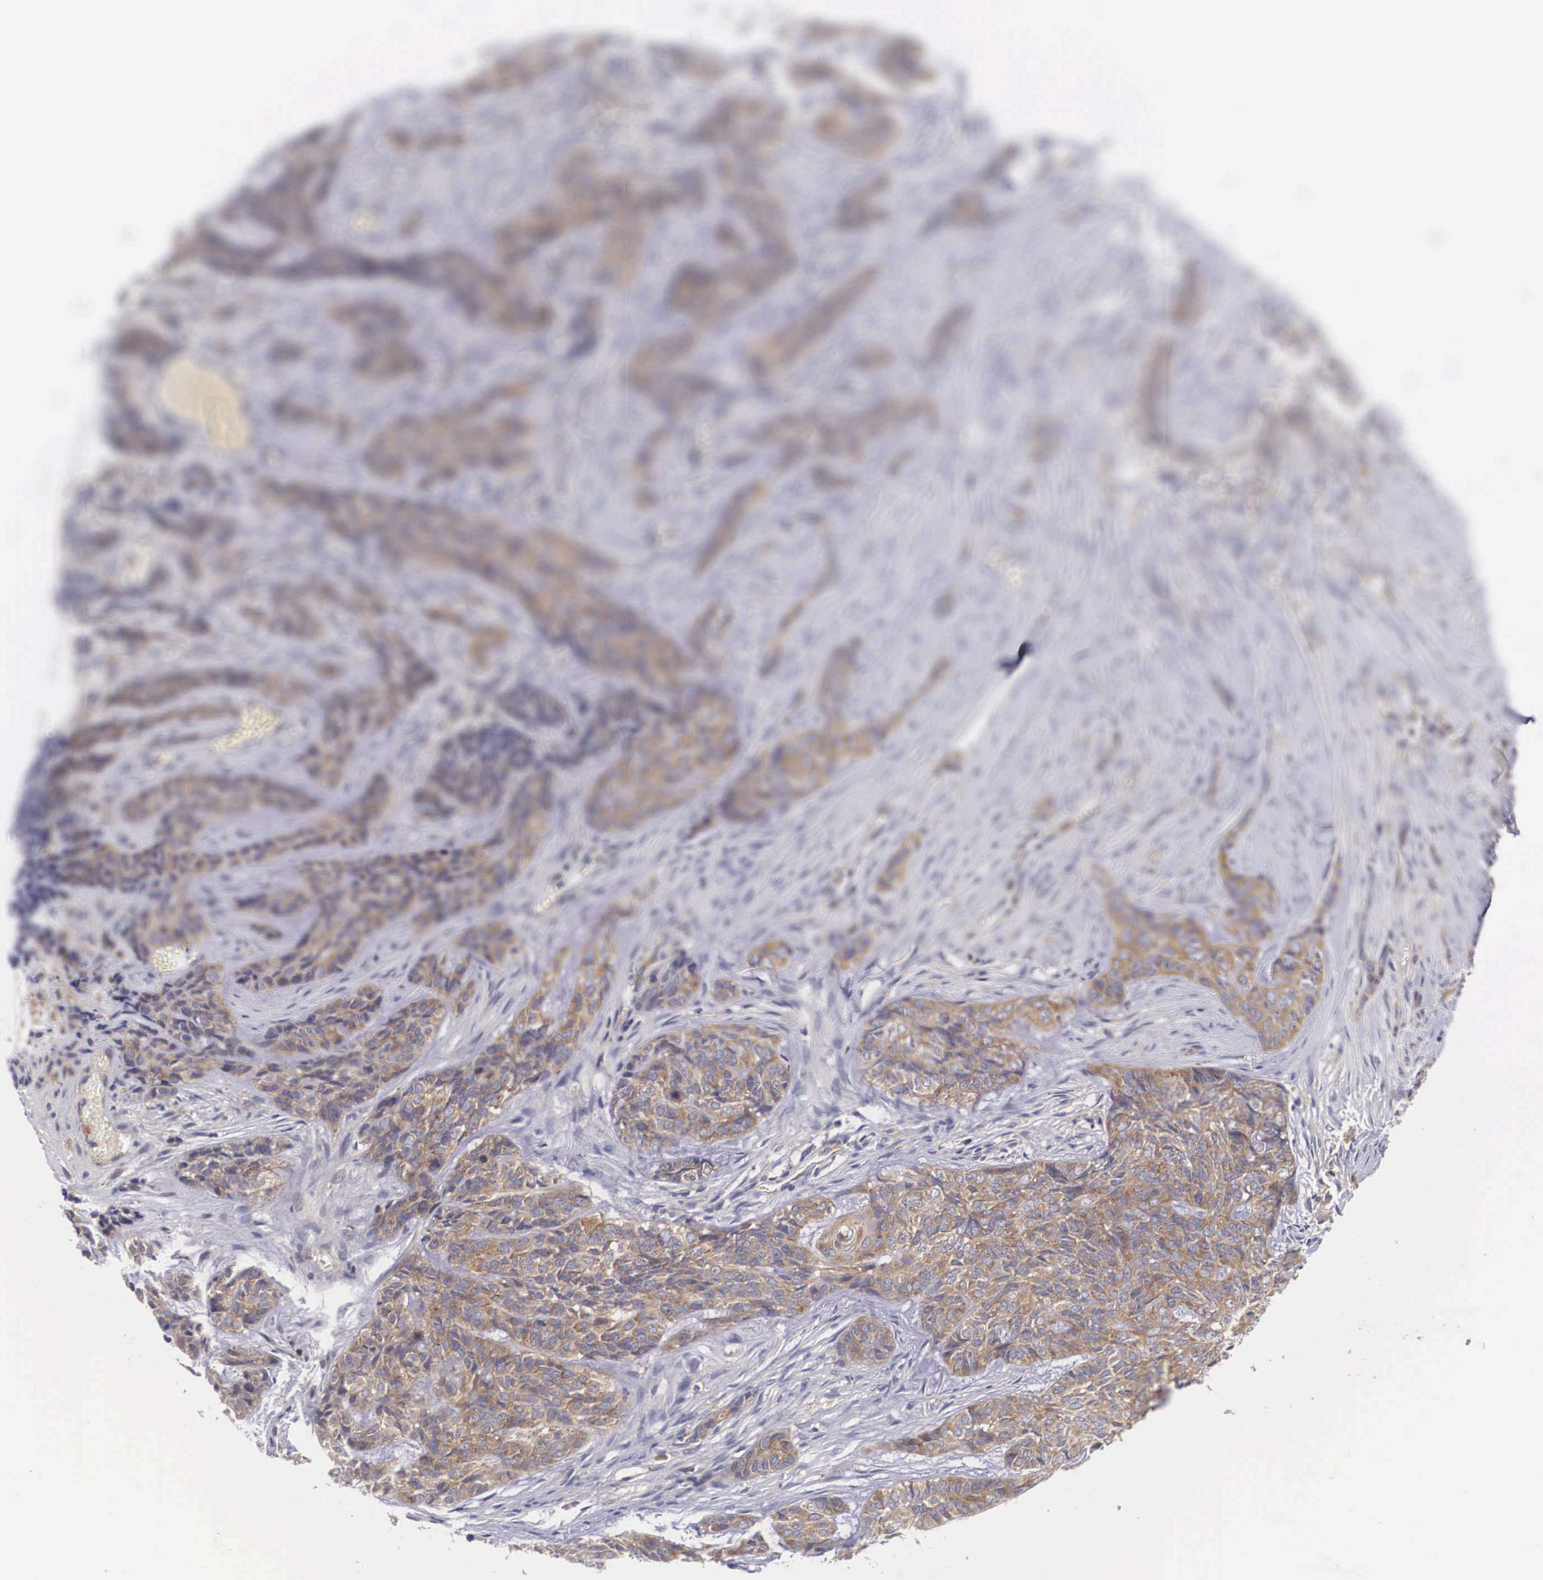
{"staining": {"intensity": "weak", "quantity": ">75%", "location": "cytoplasmic/membranous"}, "tissue": "skin cancer", "cell_type": "Tumor cells", "image_type": "cancer", "snomed": [{"axis": "morphology", "description": "Normal tissue, NOS"}, {"axis": "morphology", "description": "Basal cell carcinoma"}, {"axis": "topography", "description": "Skin"}], "caption": "About >75% of tumor cells in skin basal cell carcinoma show weak cytoplasmic/membranous protein positivity as visualized by brown immunohistochemical staining.", "gene": "GRIPAP1", "patient": {"sex": "female", "age": 65}}